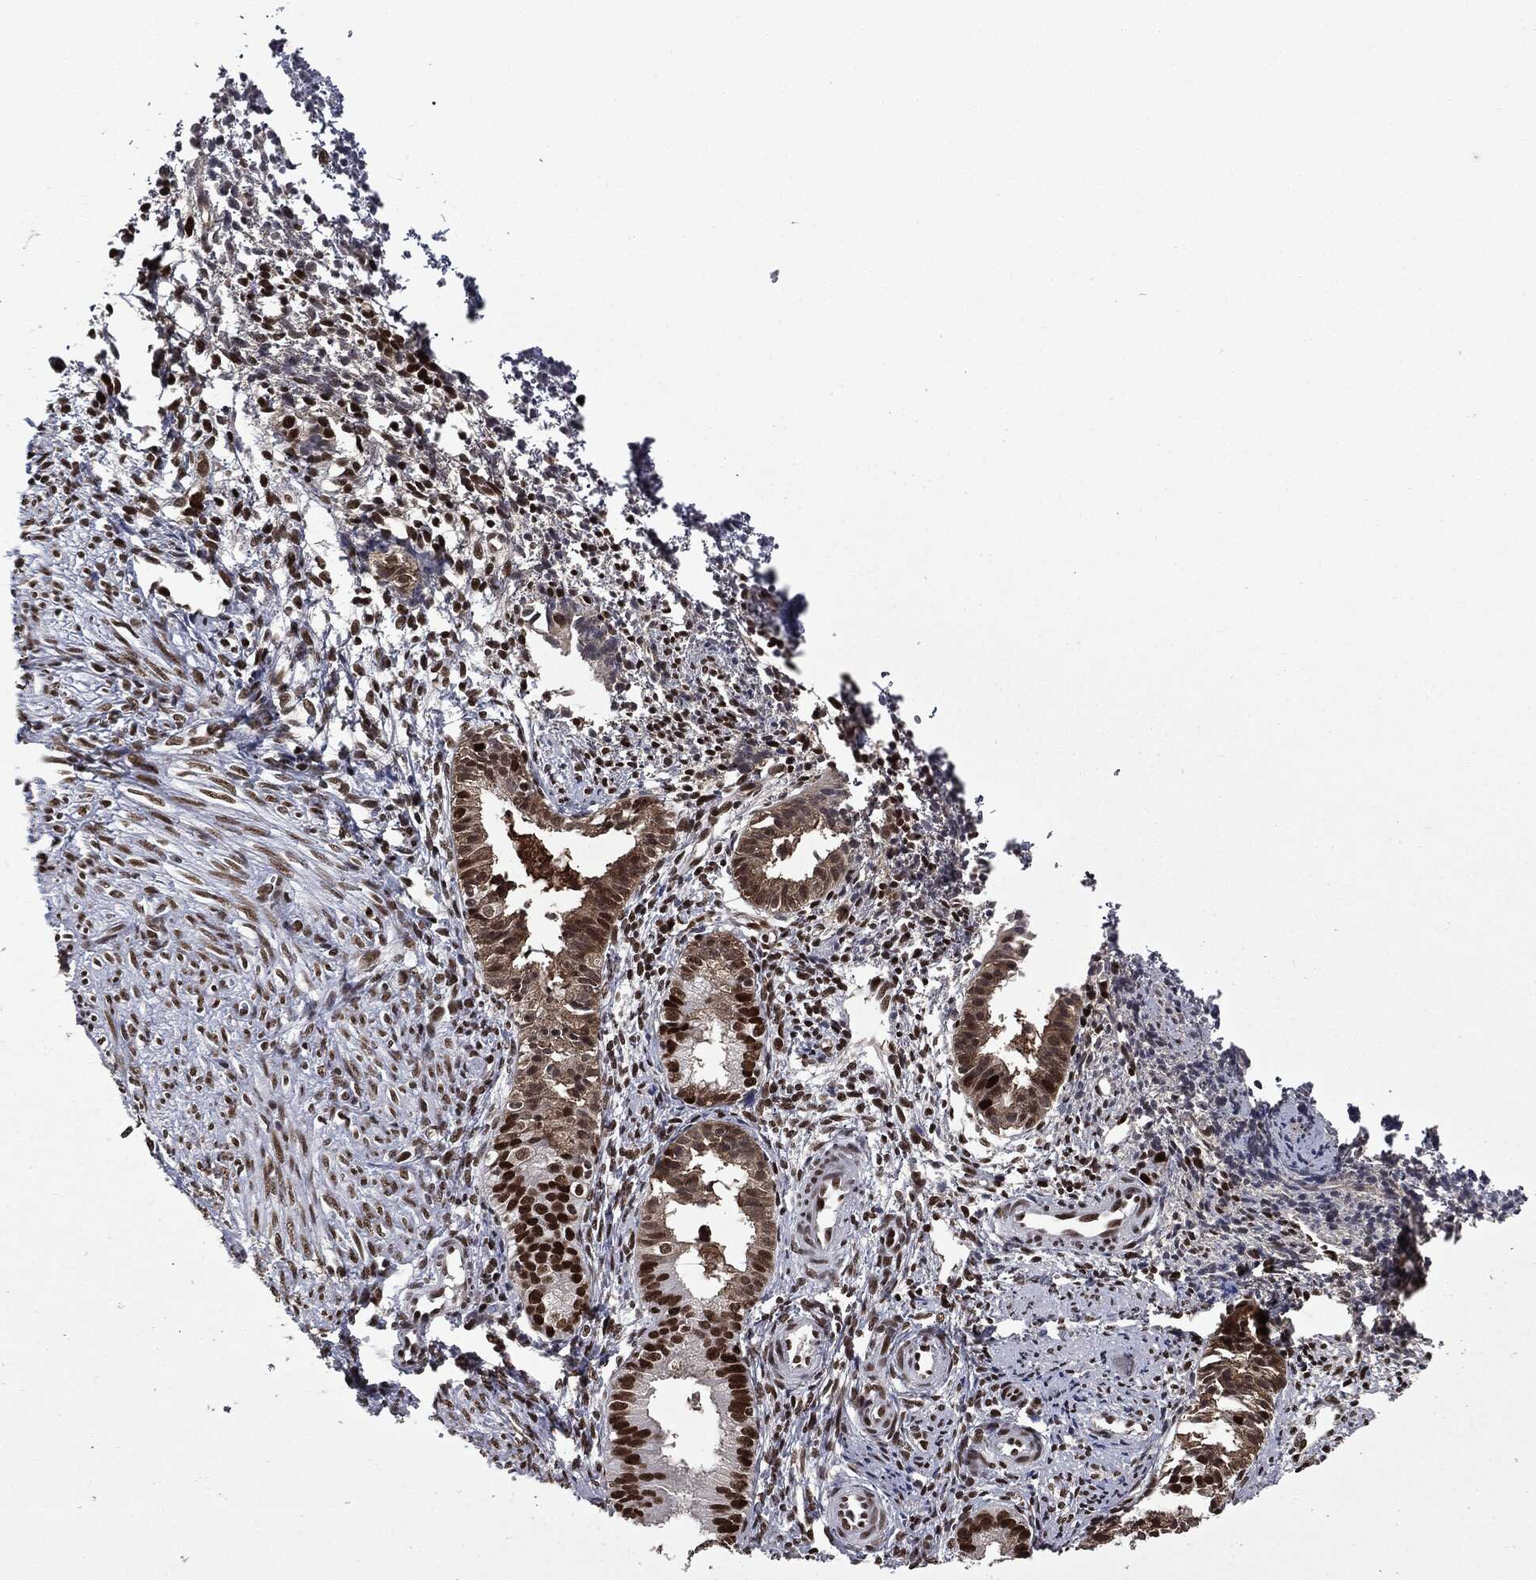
{"staining": {"intensity": "strong", "quantity": ">75%", "location": "nuclear"}, "tissue": "endometrium", "cell_type": "Cells in endometrial stroma", "image_type": "normal", "snomed": [{"axis": "morphology", "description": "Normal tissue, NOS"}, {"axis": "topography", "description": "Endometrium"}], "caption": "DAB (3,3'-diaminobenzidine) immunohistochemical staining of benign human endometrium displays strong nuclear protein expression in approximately >75% of cells in endometrial stroma.", "gene": "MSH2", "patient": {"sex": "female", "age": 47}}